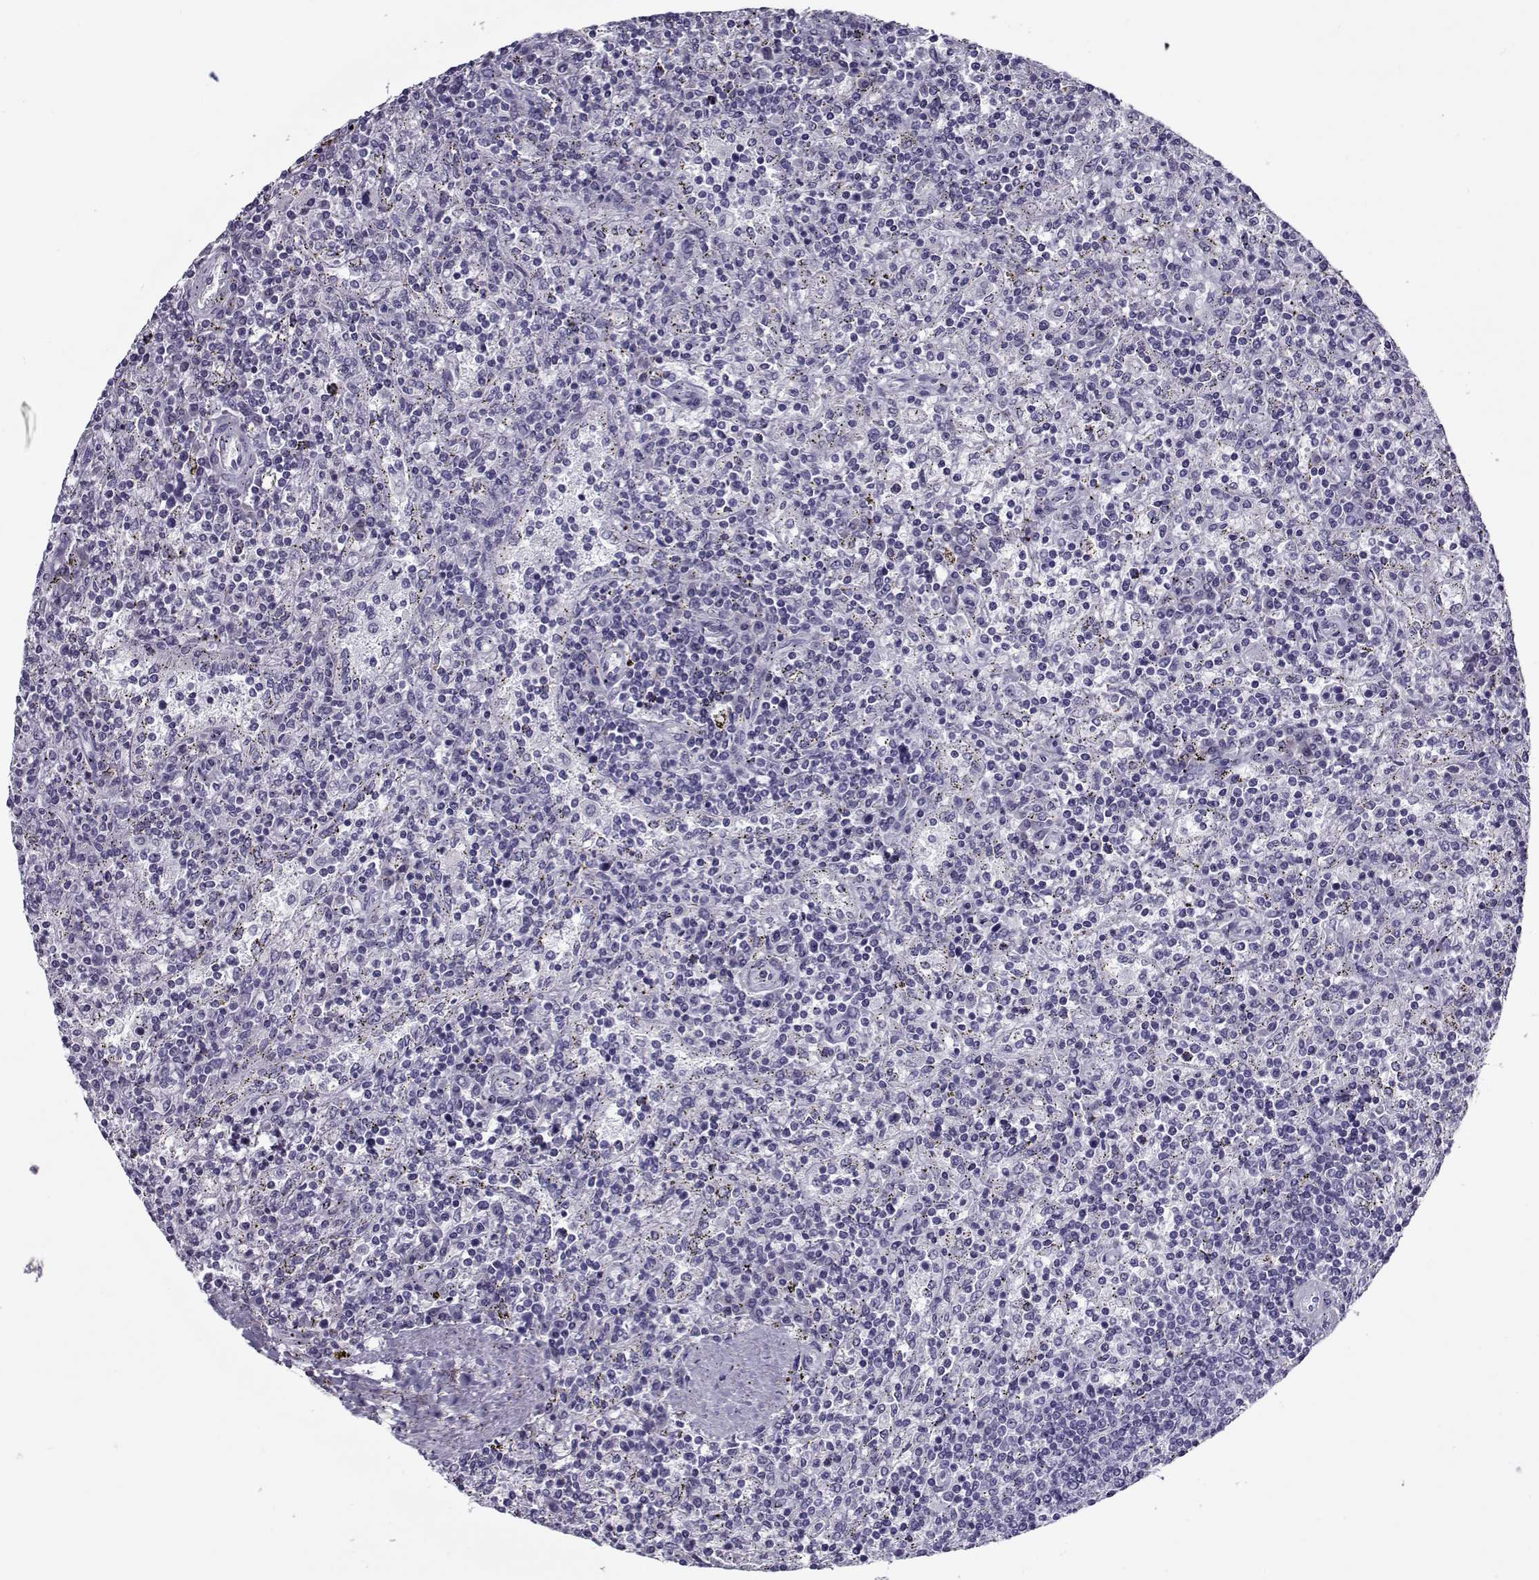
{"staining": {"intensity": "negative", "quantity": "none", "location": "none"}, "tissue": "lymphoma", "cell_type": "Tumor cells", "image_type": "cancer", "snomed": [{"axis": "morphology", "description": "Malignant lymphoma, non-Hodgkin's type, Low grade"}, {"axis": "topography", "description": "Spleen"}], "caption": "Lymphoma was stained to show a protein in brown. There is no significant staining in tumor cells.", "gene": "GAGE2A", "patient": {"sex": "male", "age": 62}}